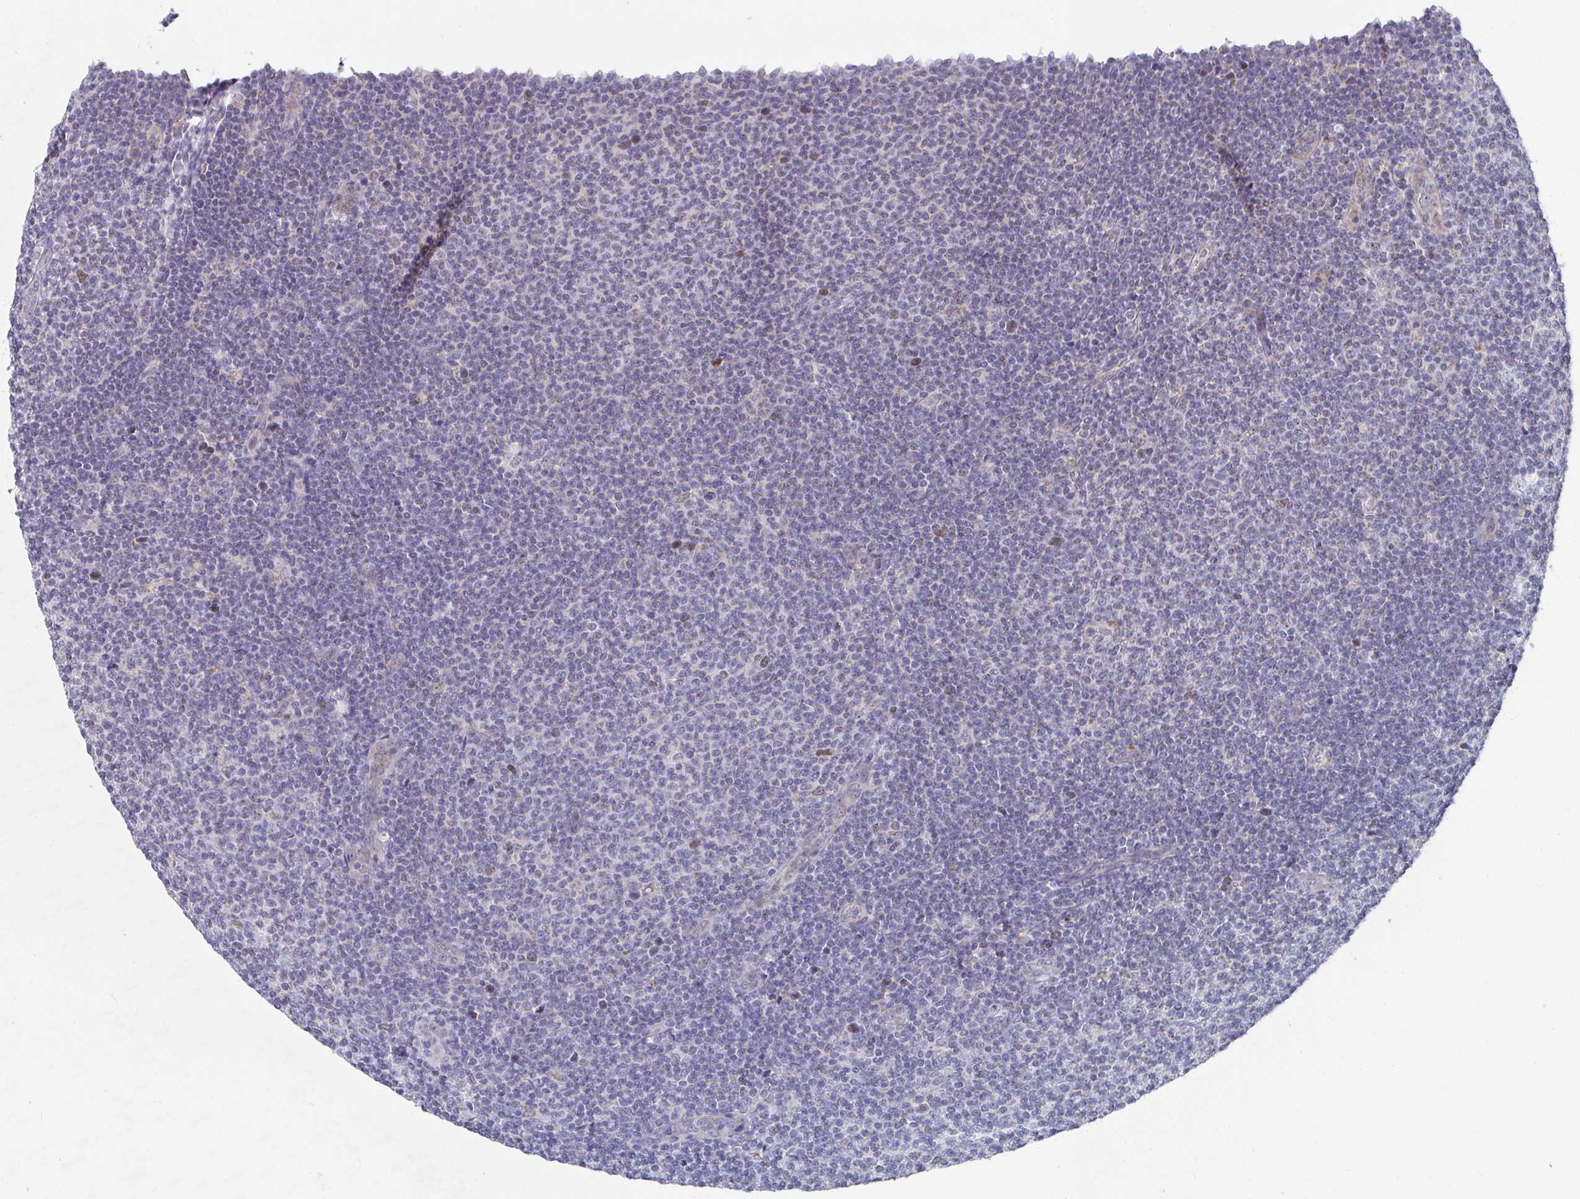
{"staining": {"intensity": "negative", "quantity": "none", "location": "none"}, "tissue": "lymphoma", "cell_type": "Tumor cells", "image_type": "cancer", "snomed": [{"axis": "morphology", "description": "Malignant lymphoma, non-Hodgkin's type, Low grade"}, {"axis": "topography", "description": "Lymph node"}], "caption": "Tumor cells show no significant protein staining in malignant lymphoma, non-Hodgkin's type (low-grade). (Stains: DAB (3,3'-diaminobenzidine) IHC with hematoxylin counter stain, Microscopy: brightfield microscopy at high magnification).", "gene": "ATP5F1C", "patient": {"sex": "male", "age": 66}}